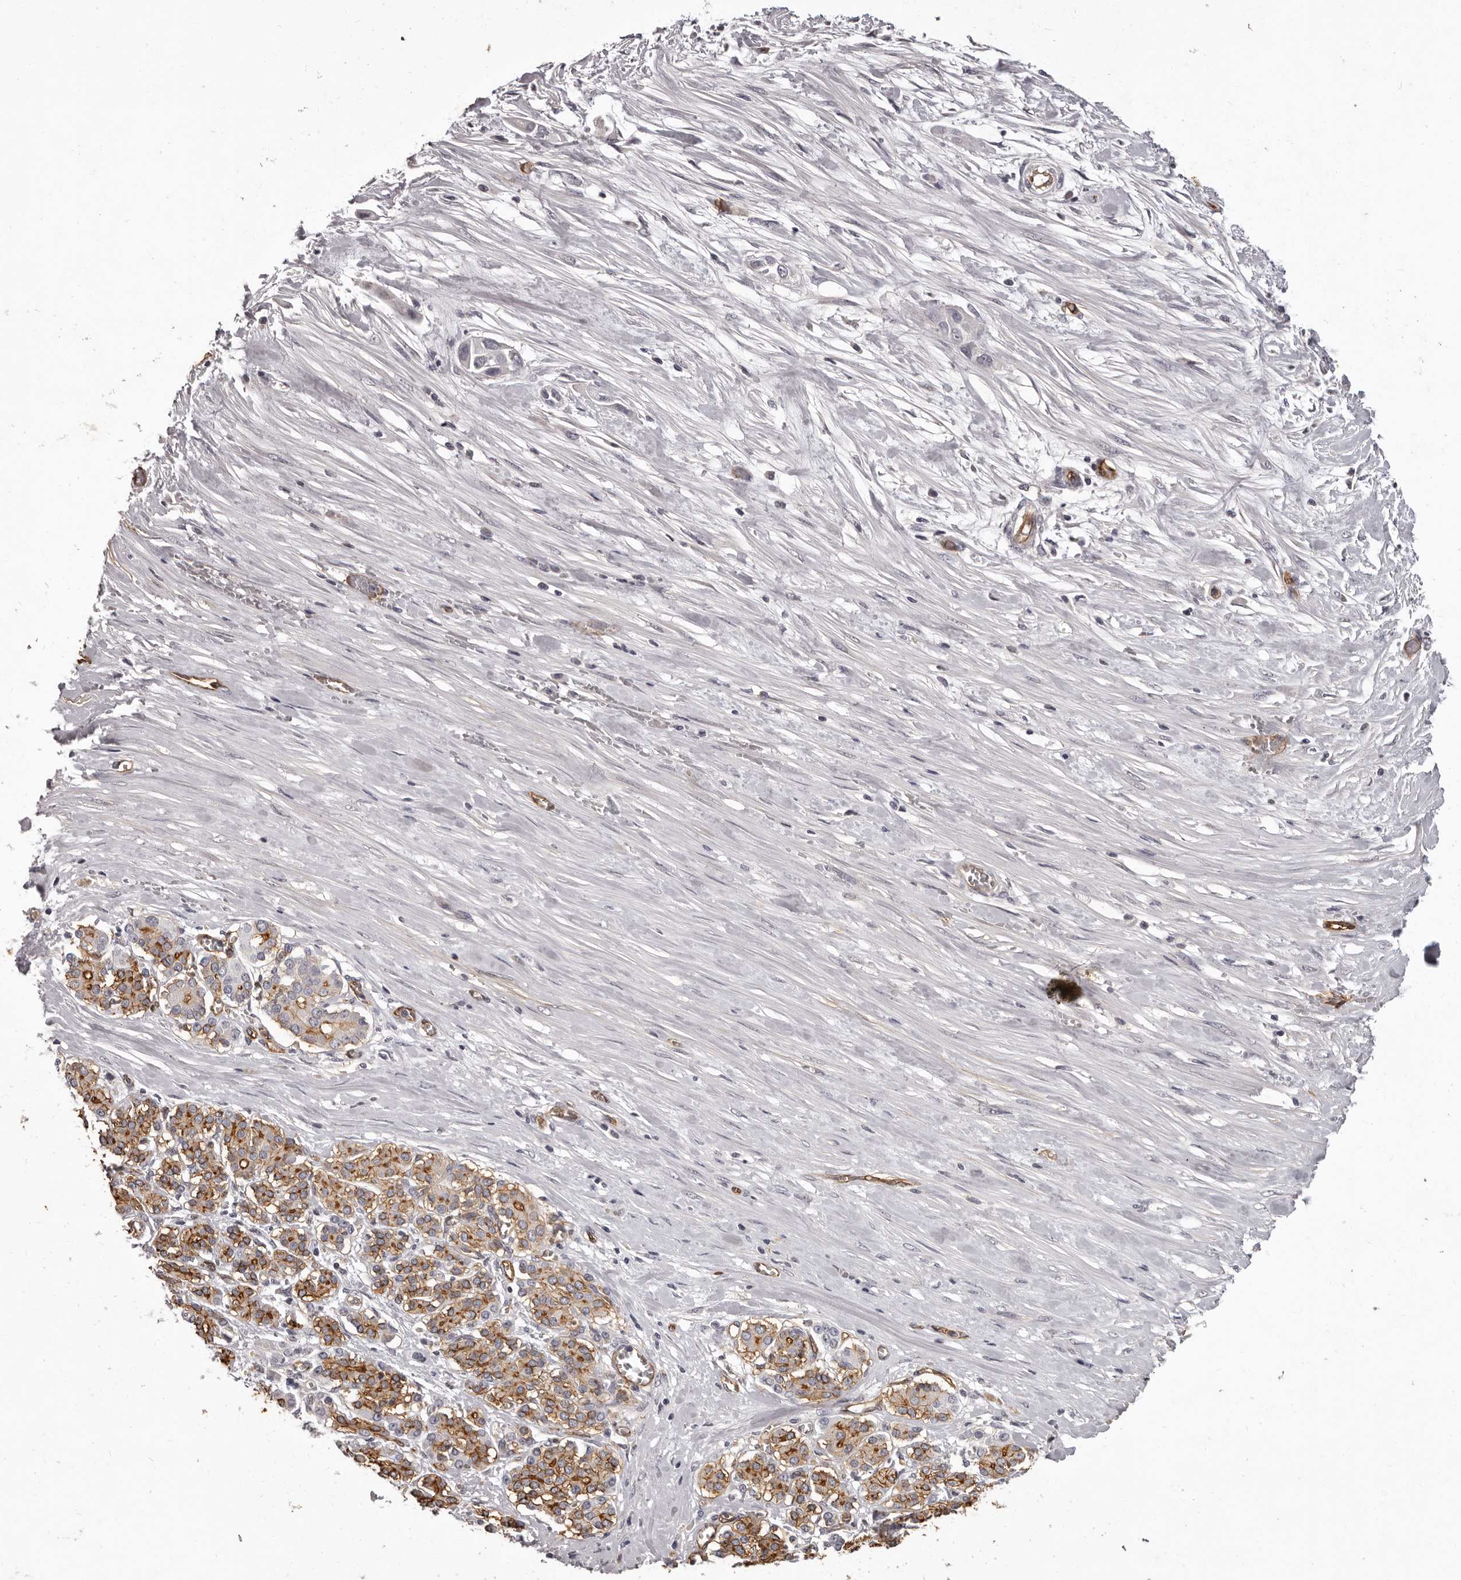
{"staining": {"intensity": "negative", "quantity": "none", "location": "none"}, "tissue": "pancreatic cancer", "cell_type": "Tumor cells", "image_type": "cancer", "snomed": [{"axis": "morphology", "description": "Adenocarcinoma, NOS"}, {"axis": "topography", "description": "Pancreas"}], "caption": "Tumor cells are negative for brown protein staining in pancreatic cancer (adenocarcinoma). (DAB immunohistochemistry with hematoxylin counter stain).", "gene": "GPR78", "patient": {"sex": "female", "age": 60}}